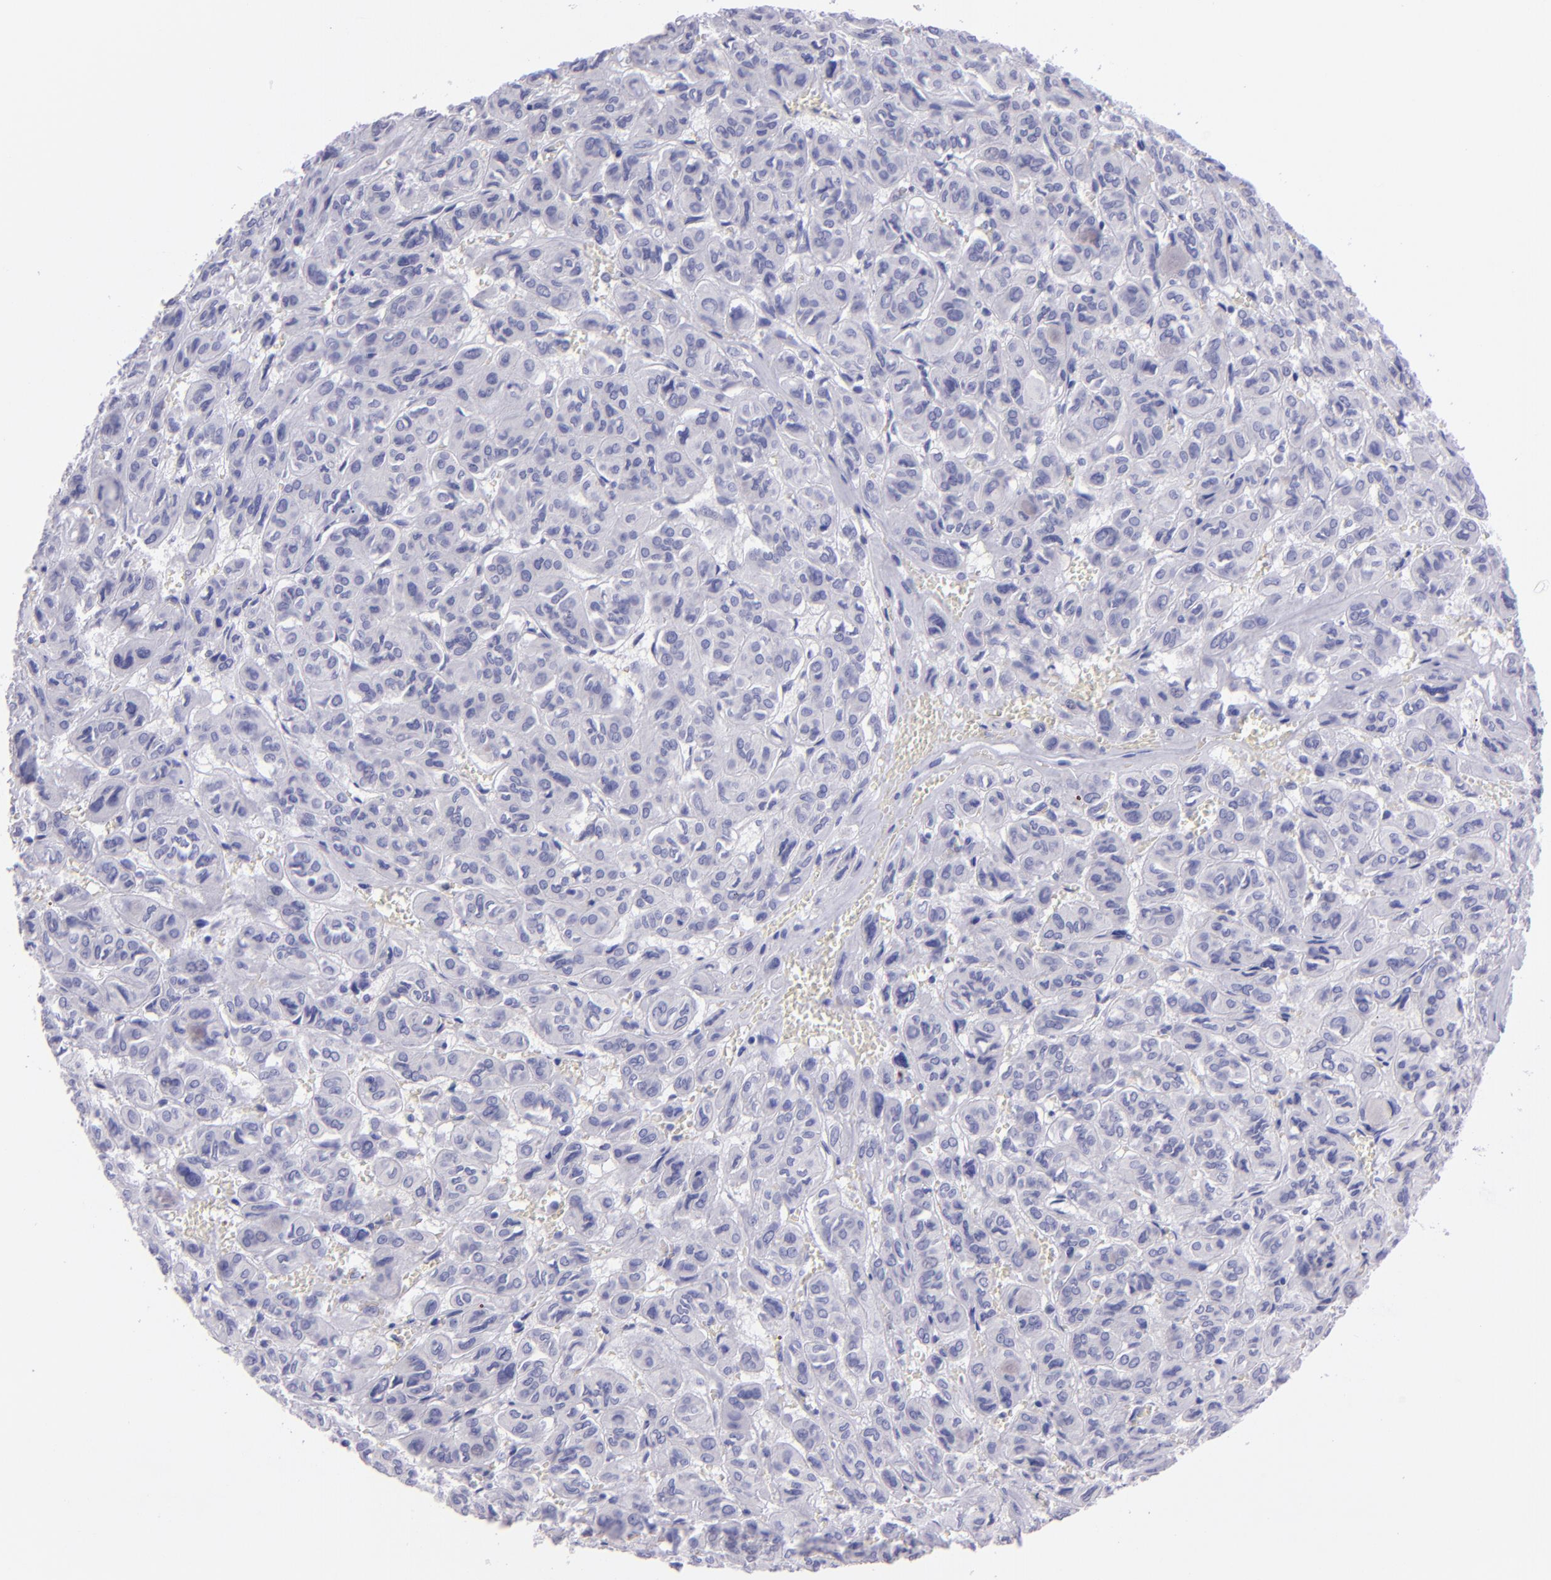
{"staining": {"intensity": "negative", "quantity": "none", "location": "none"}, "tissue": "thyroid cancer", "cell_type": "Tumor cells", "image_type": "cancer", "snomed": [{"axis": "morphology", "description": "Follicular adenoma carcinoma, NOS"}, {"axis": "topography", "description": "Thyroid gland"}], "caption": "This is an IHC micrograph of human thyroid cancer (follicular adenoma carcinoma). There is no expression in tumor cells.", "gene": "TNNT3", "patient": {"sex": "female", "age": 71}}